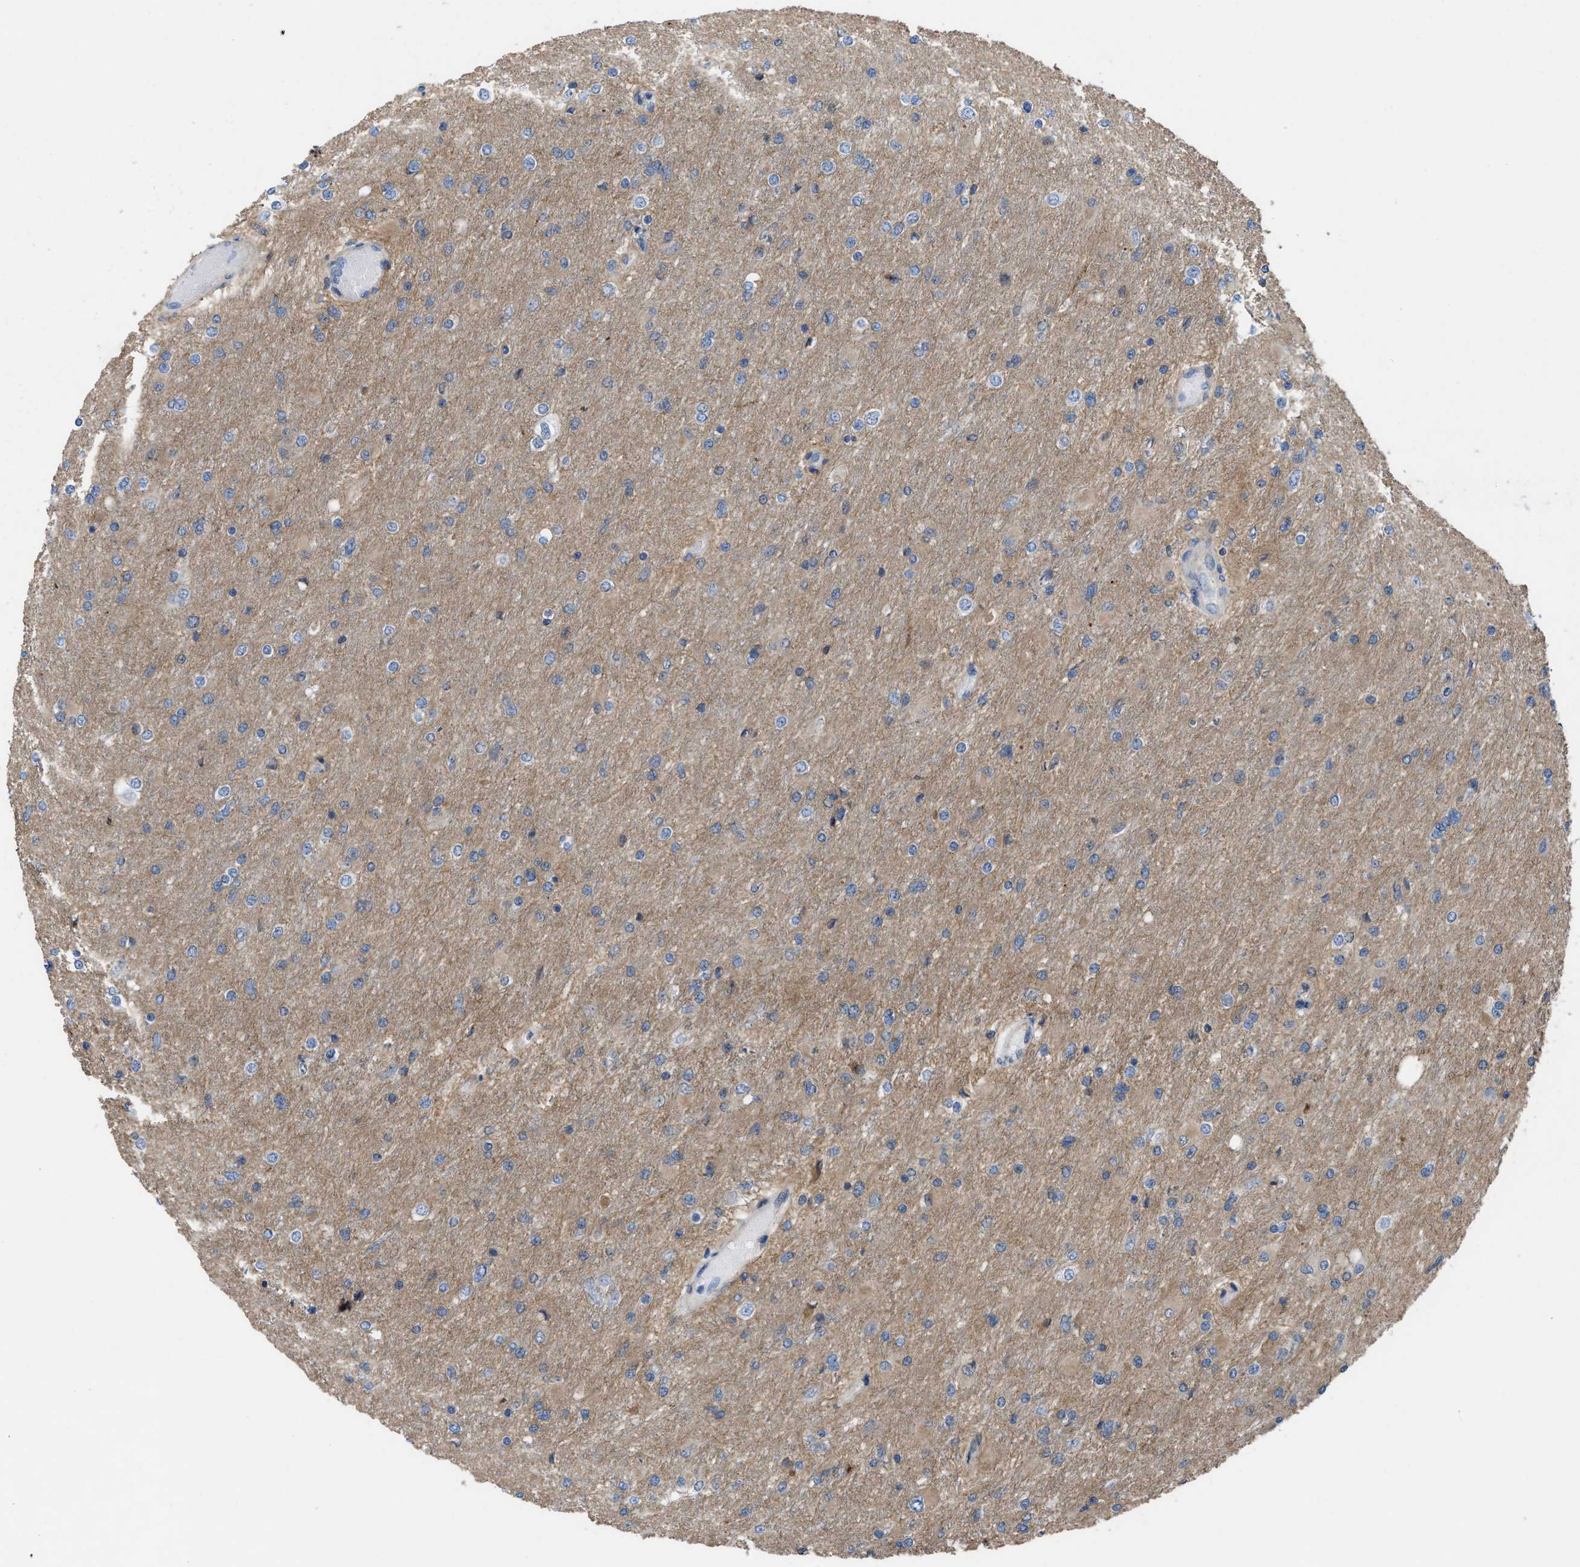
{"staining": {"intensity": "weak", "quantity": "<25%", "location": "cytoplasmic/membranous"}, "tissue": "glioma", "cell_type": "Tumor cells", "image_type": "cancer", "snomed": [{"axis": "morphology", "description": "Glioma, malignant, High grade"}, {"axis": "topography", "description": "Cerebral cortex"}], "caption": "Immunohistochemical staining of human high-grade glioma (malignant) displays no significant staining in tumor cells.", "gene": "MYO18A", "patient": {"sex": "female", "age": 36}}